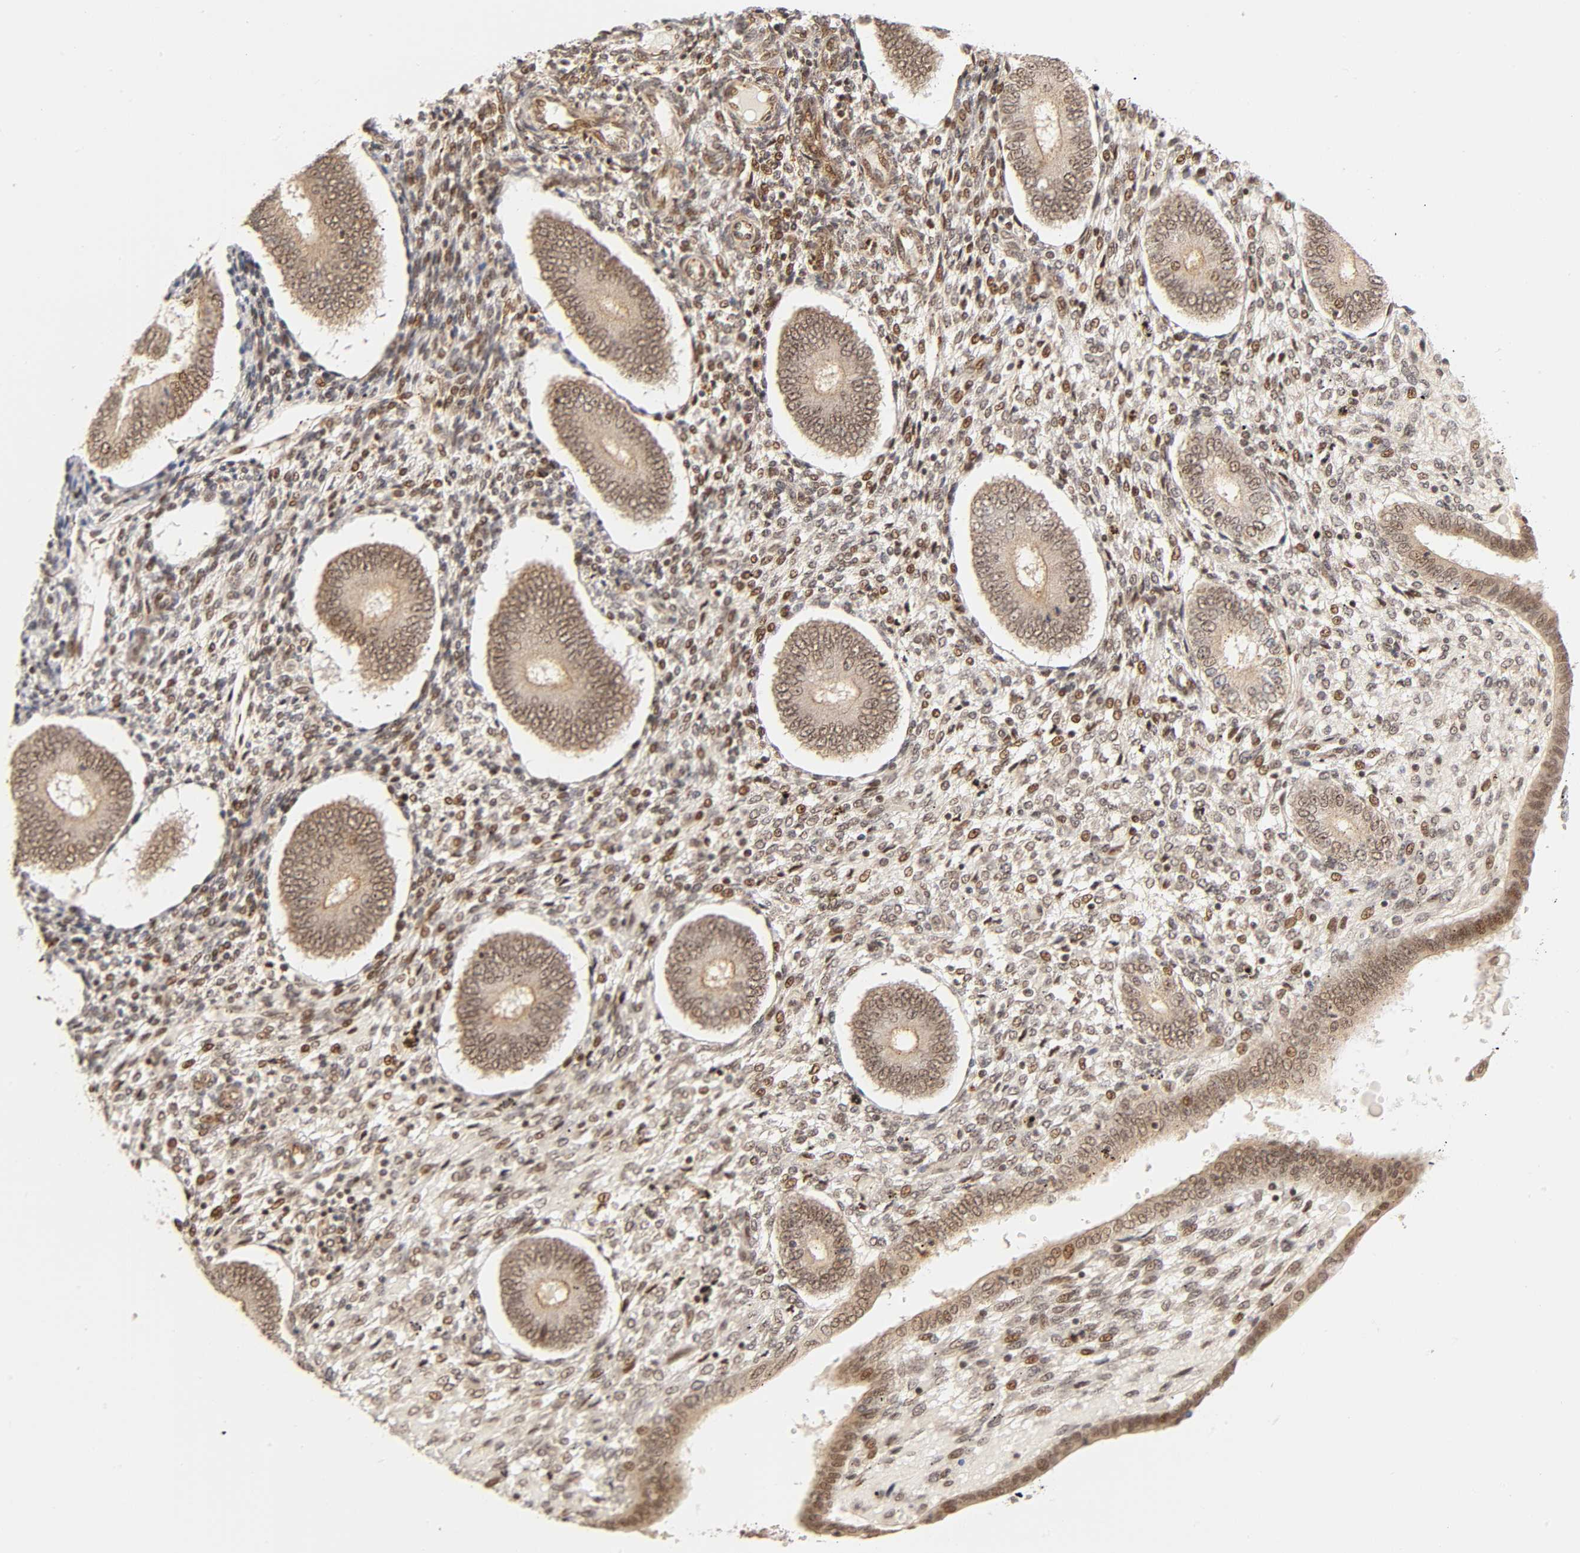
{"staining": {"intensity": "weak", "quantity": "25%-75%", "location": "cytoplasmic/membranous,nuclear"}, "tissue": "endometrium", "cell_type": "Cells in endometrial stroma", "image_type": "normal", "snomed": [{"axis": "morphology", "description": "Normal tissue, NOS"}, {"axis": "topography", "description": "Endometrium"}], "caption": "Cells in endometrial stroma exhibit weak cytoplasmic/membranous,nuclear positivity in approximately 25%-75% of cells in unremarkable endometrium.", "gene": "TAF10", "patient": {"sex": "female", "age": 42}}